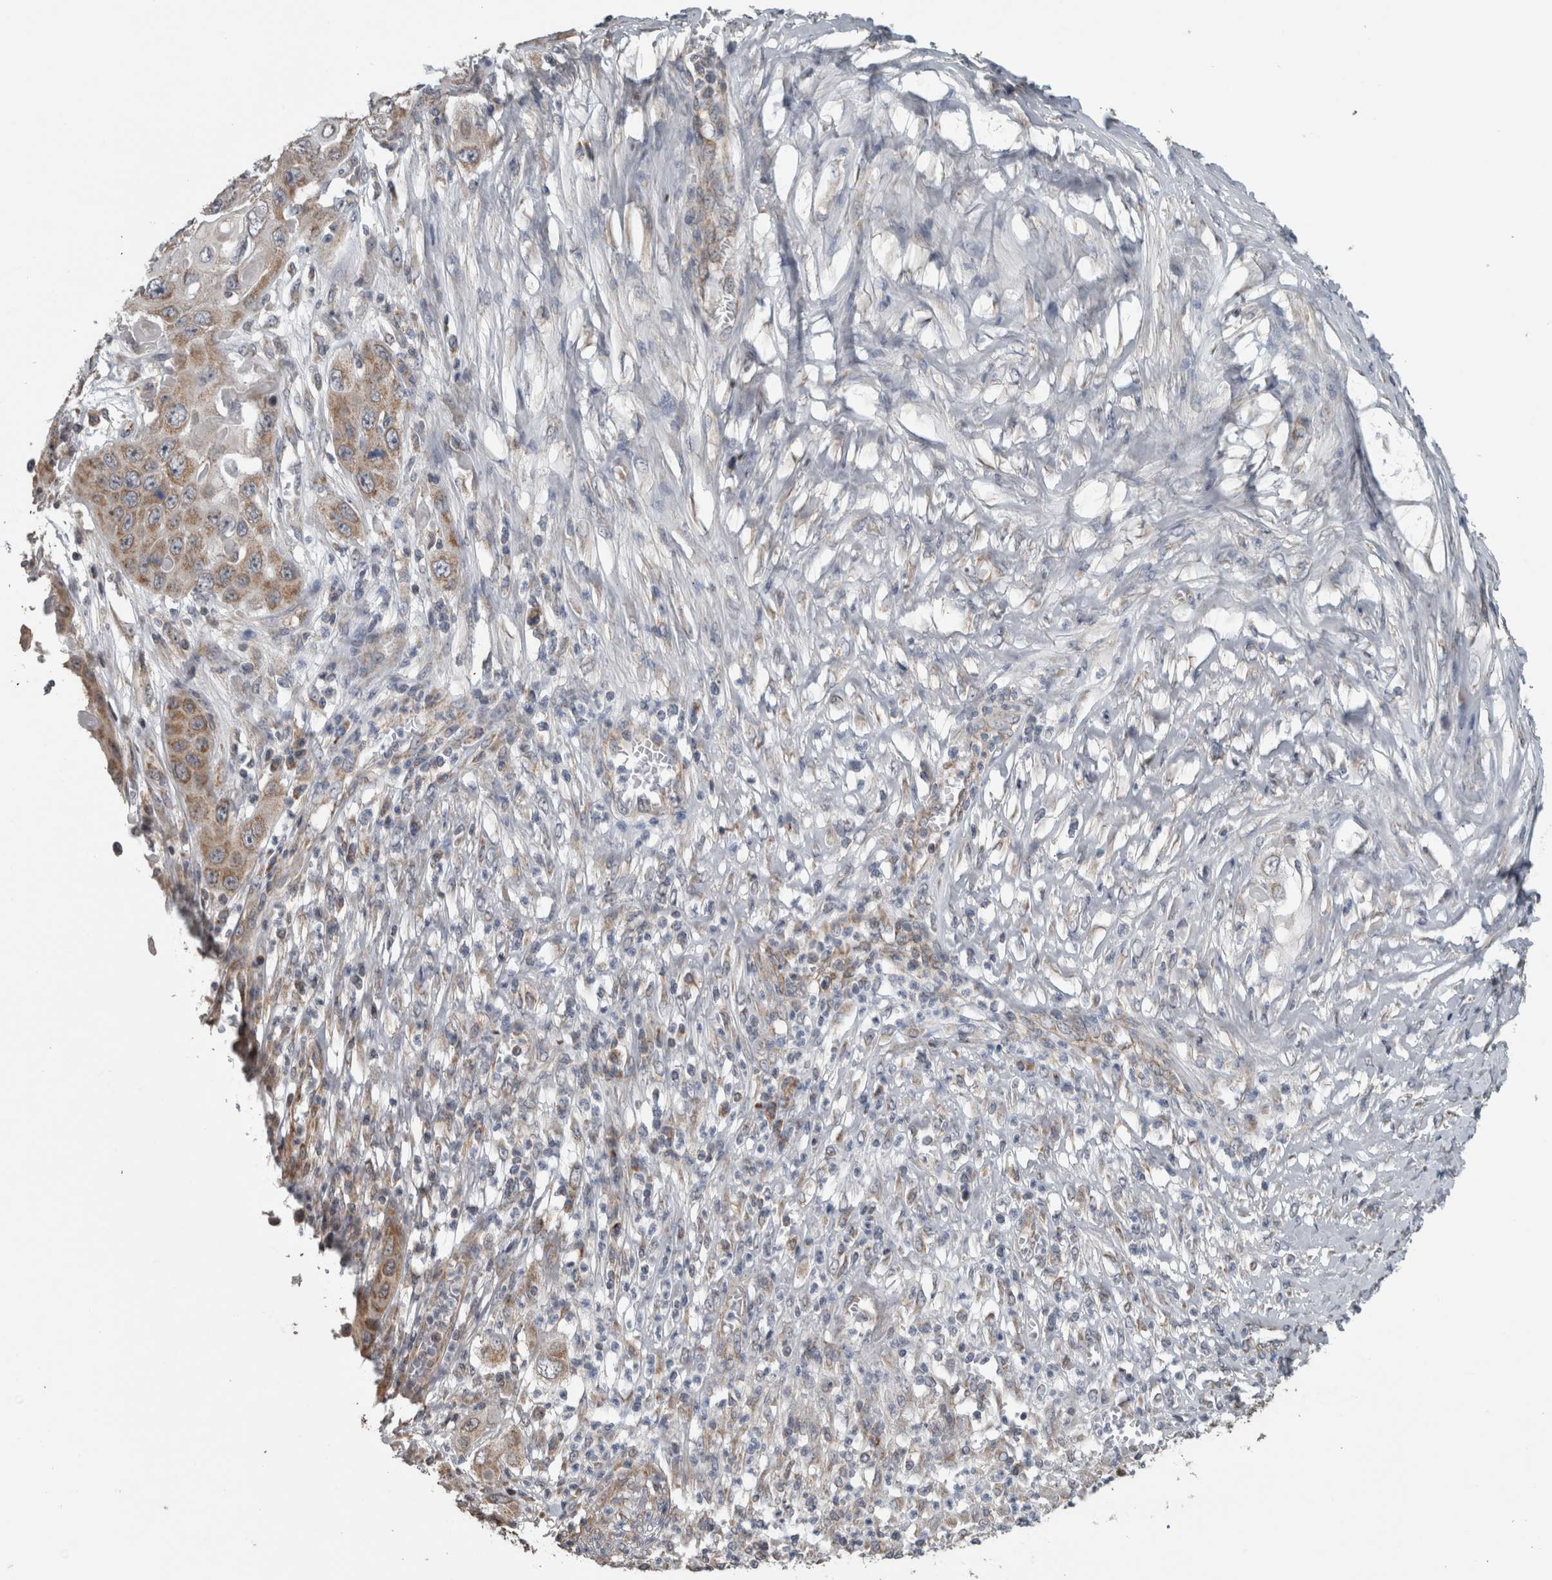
{"staining": {"intensity": "moderate", "quantity": ">75%", "location": "cytoplasmic/membranous"}, "tissue": "skin cancer", "cell_type": "Tumor cells", "image_type": "cancer", "snomed": [{"axis": "morphology", "description": "Squamous cell carcinoma, NOS"}, {"axis": "topography", "description": "Skin"}], "caption": "Squamous cell carcinoma (skin) stained with immunohistochemistry exhibits moderate cytoplasmic/membranous expression in approximately >75% of tumor cells. (brown staining indicates protein expression, while blue staining denotes nuclei).", "gene": "ARMC1", "patient": {"sex": "male", "age": 55}}